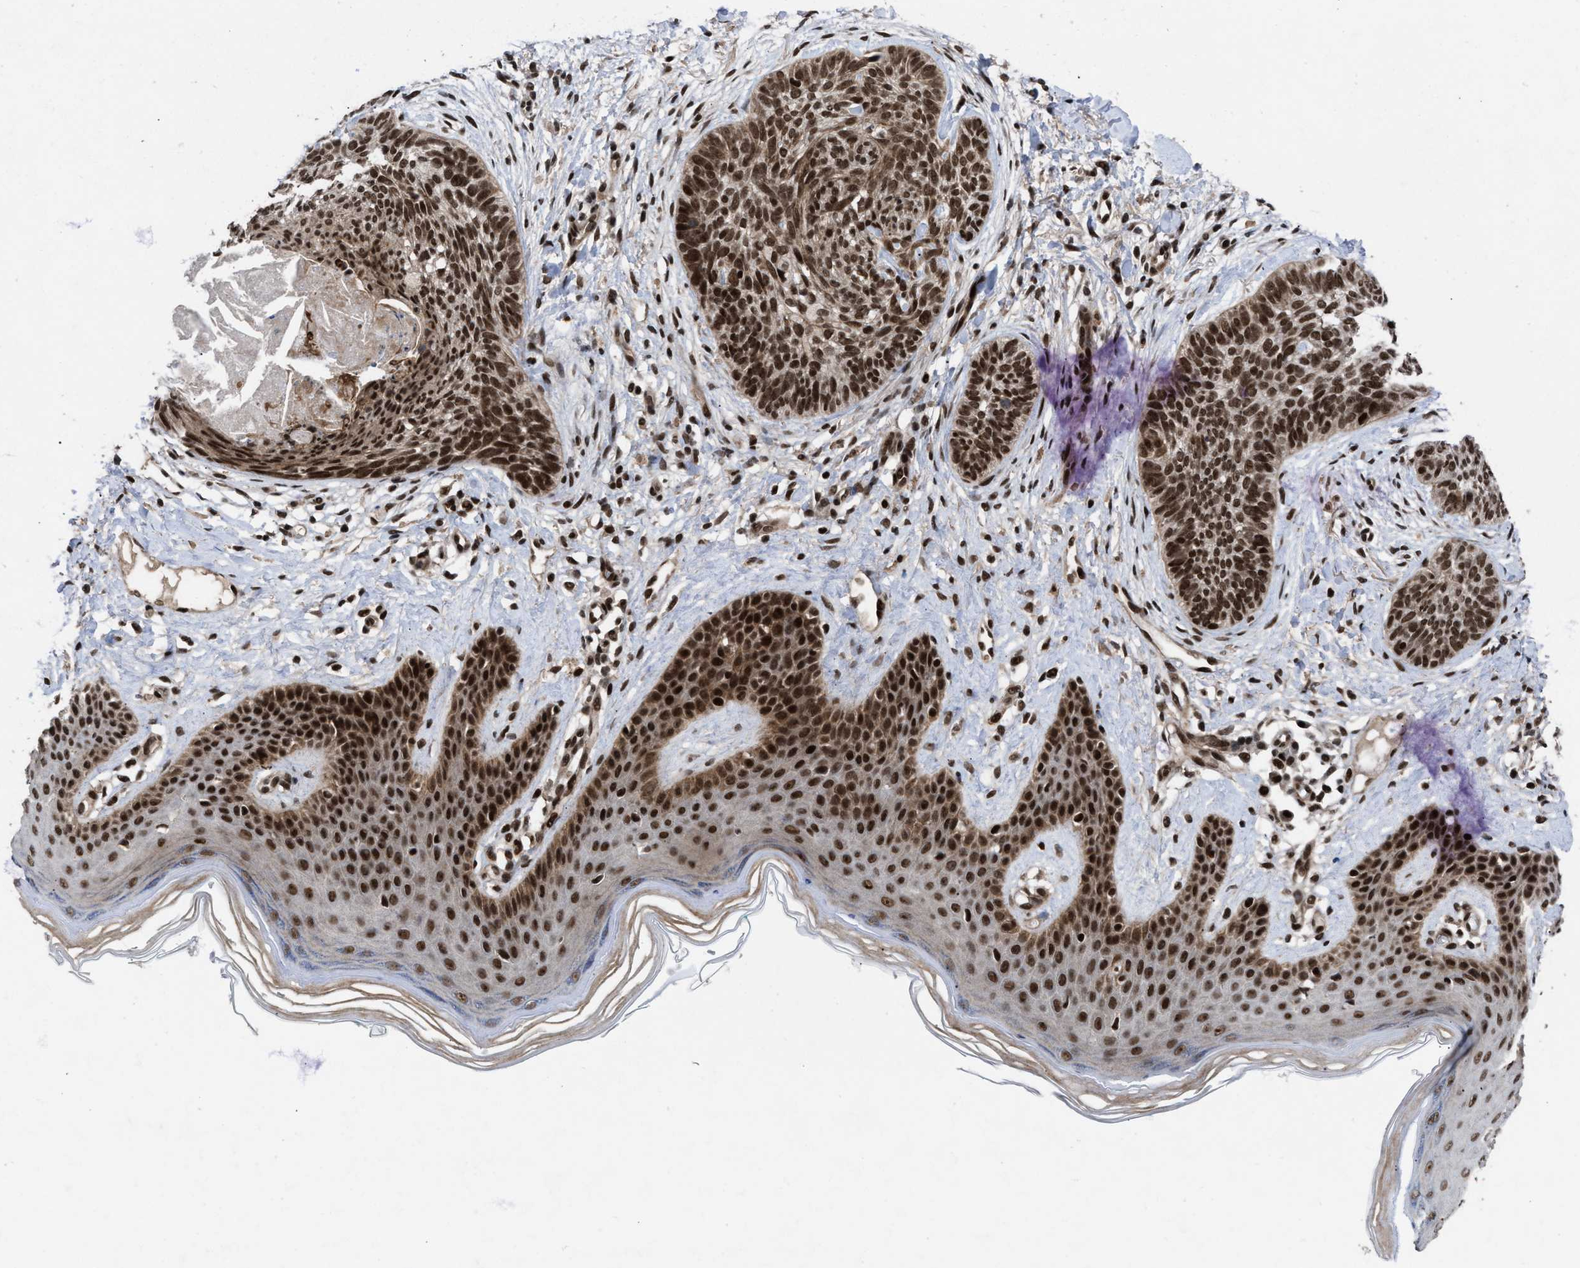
{"staining": {"intensity": "moderate", "quantity": ">75%", "location": "nuclear"}, "tissue": "skin cancer", "cell_type": "Tumor cells", "image_type": "cancer", "snomed": [{"axis": "morphology", "description": "Basal cell carcinoma"}, {"axis": "topography", "description": "Skin"}], "caption": "Protein expression analysis of human skin cancer (basal cell carcinoma) reveals moderate nuclear expression in about >75% of tumor cells.", "gene": "WIZ", "patient": {"sex": "female", "age": 59}}